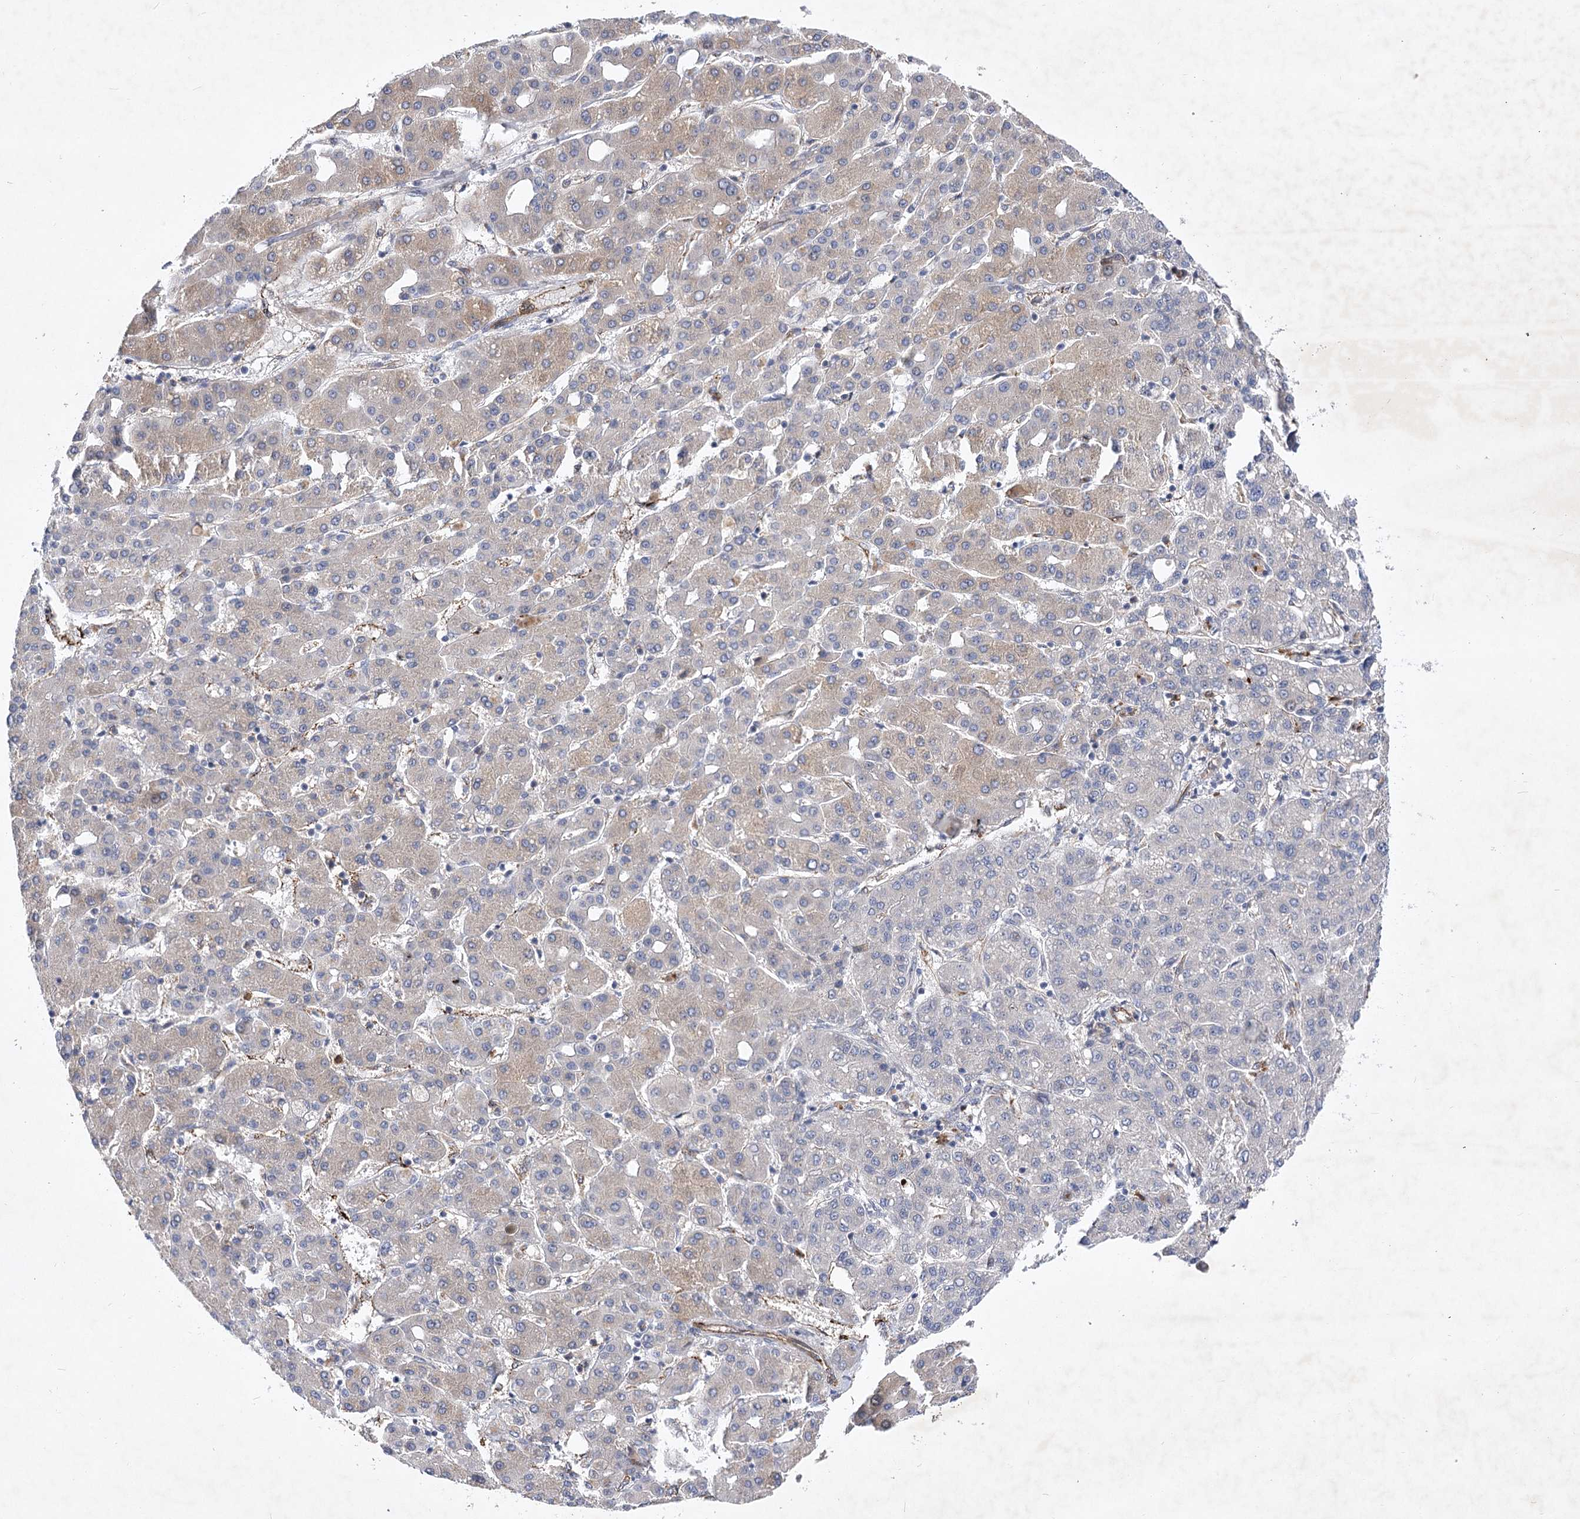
{"staining": {"intensity": "weak", "quantity": "<25%", "location": "cytoplasmic/membranous"}, "tissue": "liver cancer", "cell_type": "Tumor cells", "image_type": "cancer", "snomed": [{"axis": "morphology", "description": "Carcinoma, Hepatocellular, NOS"}, {"axis": "topography", "description": "Liver"}], "caption": "Immunohistochemical staining of human liver cancer reveals no significant expression in tumor cells.", "gene": "ARHGAP31", "patient": {"sex": "male", "age": 65}}